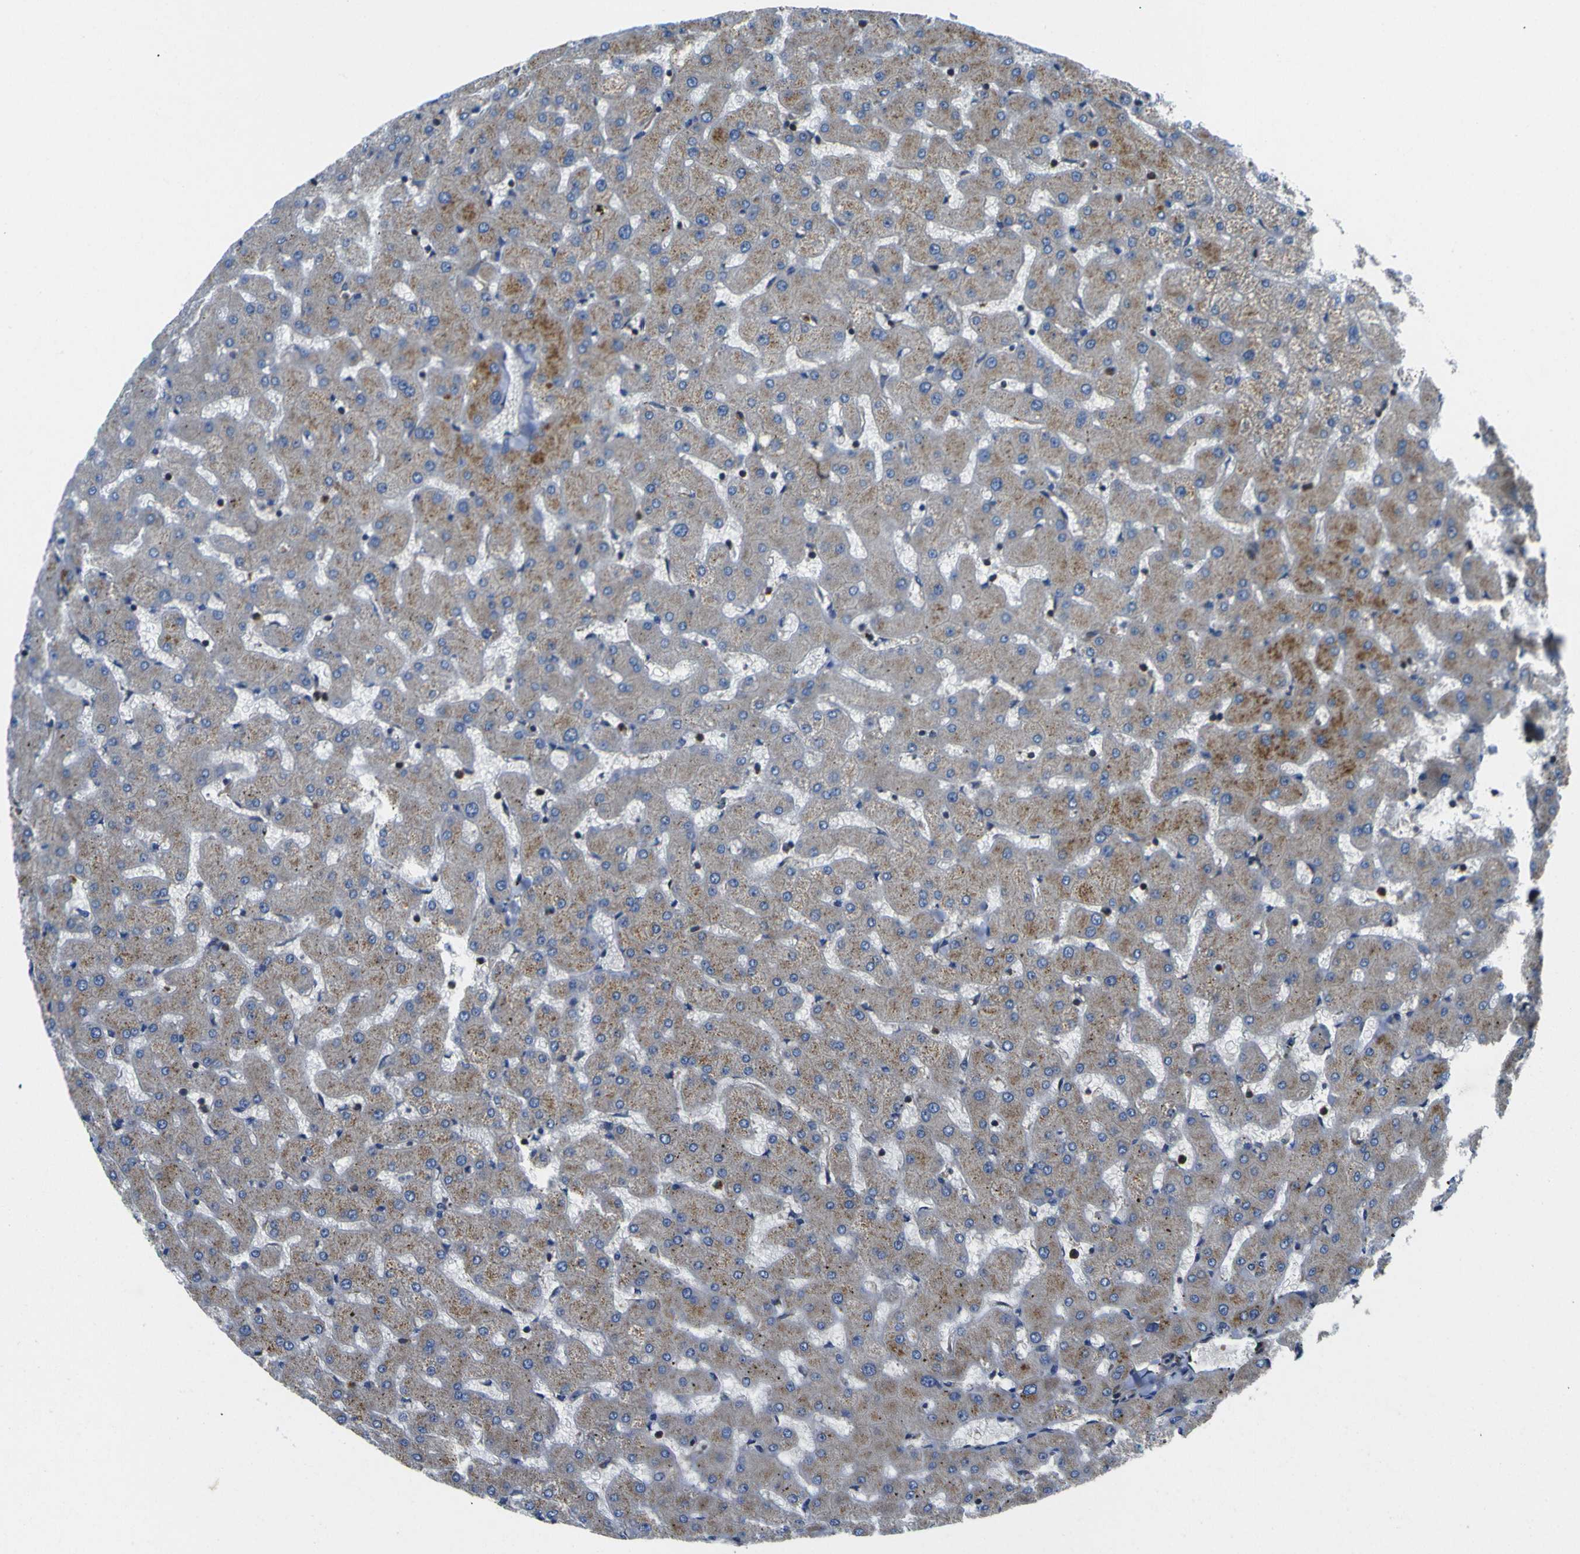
{"staining": {"intensity": "weak", "quantity": ">75%", "location": "cytoplasmic/membranous"}, "tissue": "liver", "cell_type": "Cholangiocytes", "image_type": "normal", "snomed": [{"axis": "morphology", "description": "Normal tissue, NOS"}, {"axis": "topography", "description": "Liver"}], "caption": "IHC (DAB) staining of unremarkable human liver shows weak cytoplasmic/membranous protein staining in about >75% of cholangiocytes.", "gene": "RAB1B", "patient": {"sex": "female", "age": 63}}